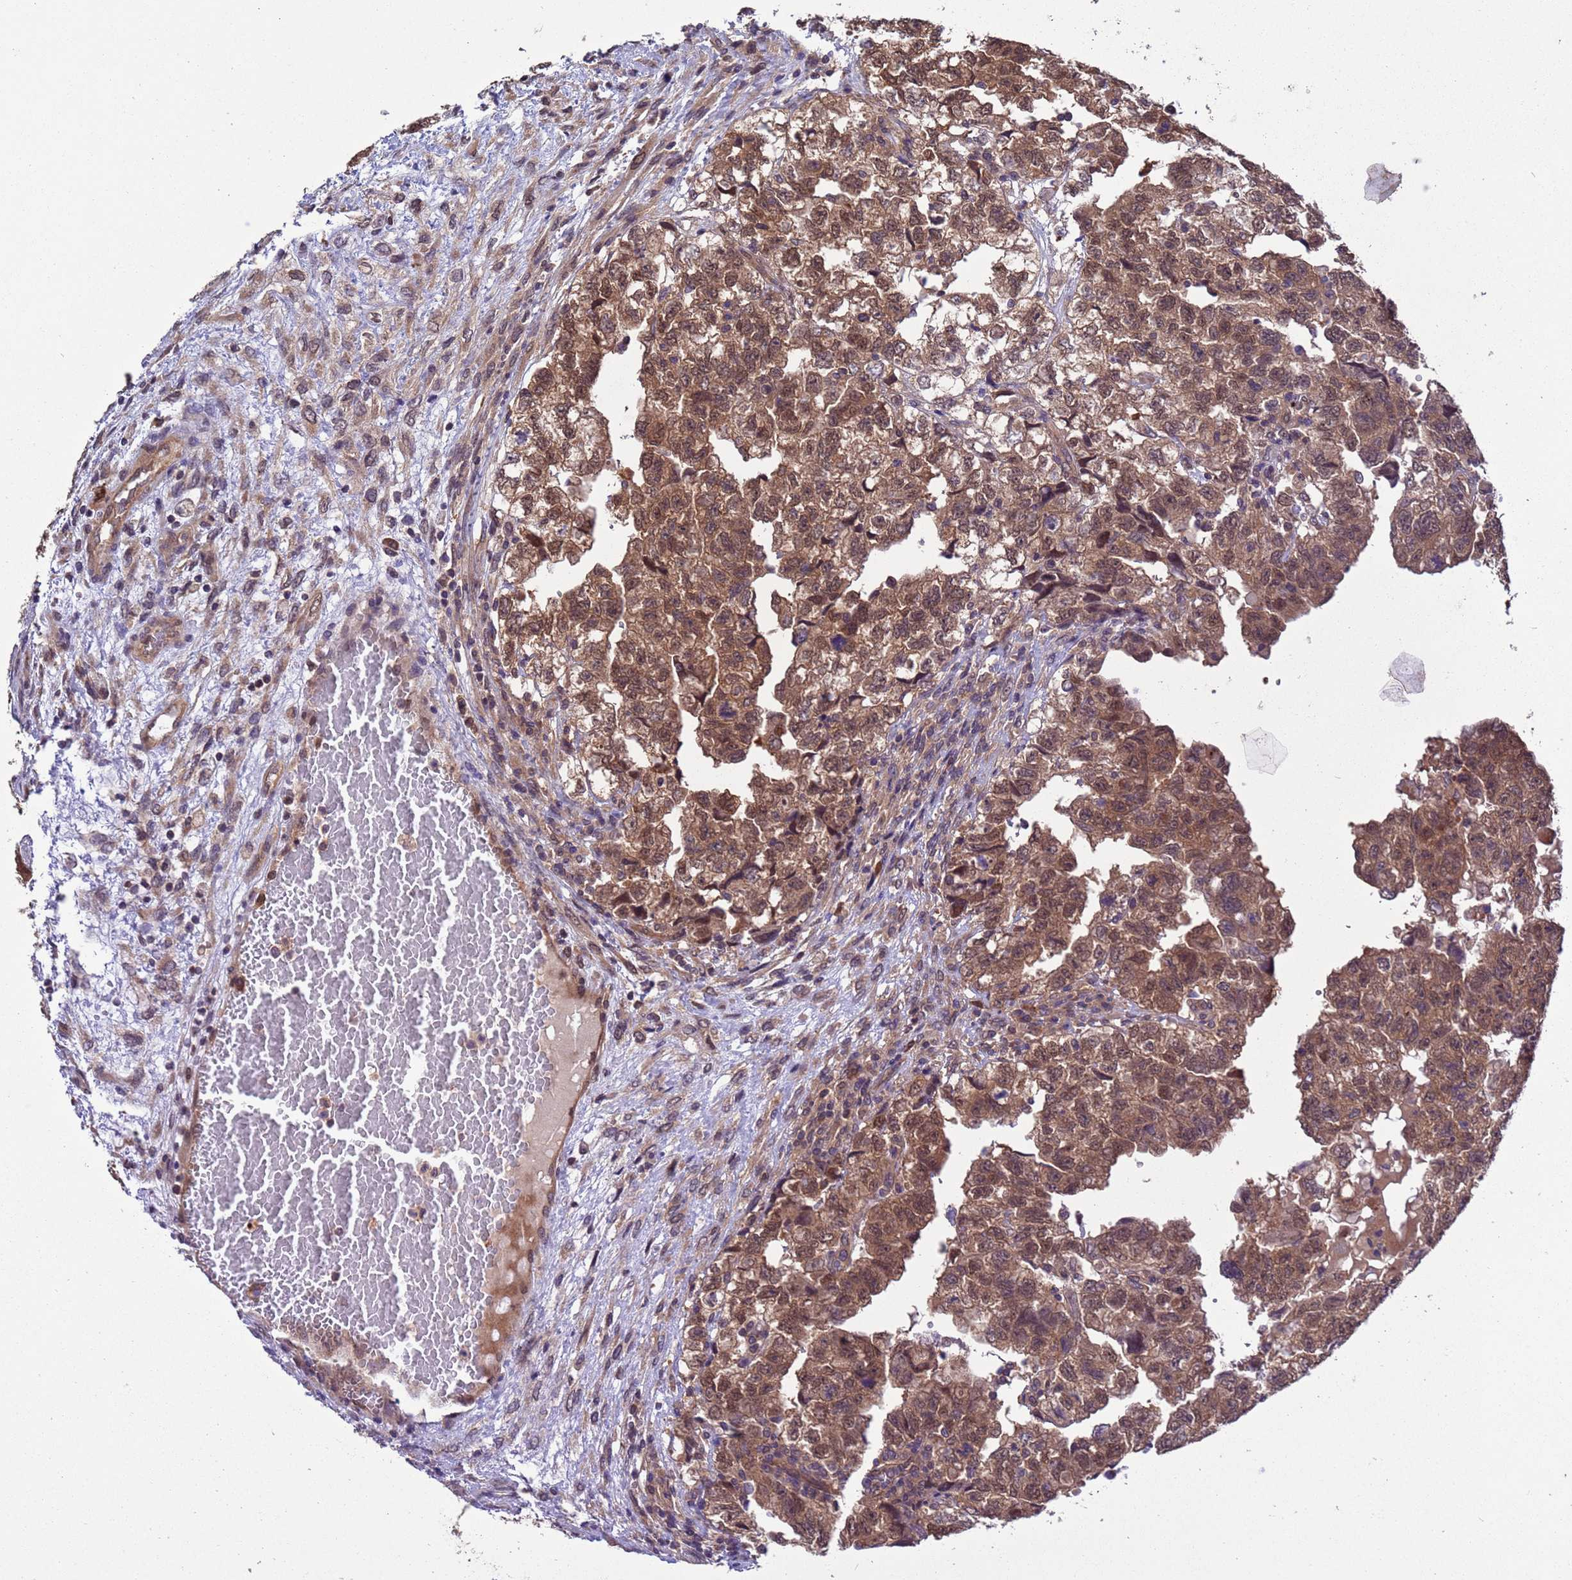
{"staining": {"intensity": "moderate", "quantity": ">75%", "location": "cytoplasmic/membranous,nuclear"}, "tissue": "testis cancer", "cell_type": "Tumor cells", "image_type": "cancer", "snomed": [{"axis": "morphology", "description": "Carcinoma, Embryonal, NOS"}, {"axis": "topography", "description": "Testis"}], "caption": "About >75% of tumor cells in human testis cancer show moderate cytoplasmic/membranous and nuclear protein positivity as visualized by brown immunohistochemical staining.", "gene": "ZFP69B", "patient": {"sex": "male", "age": 36}}